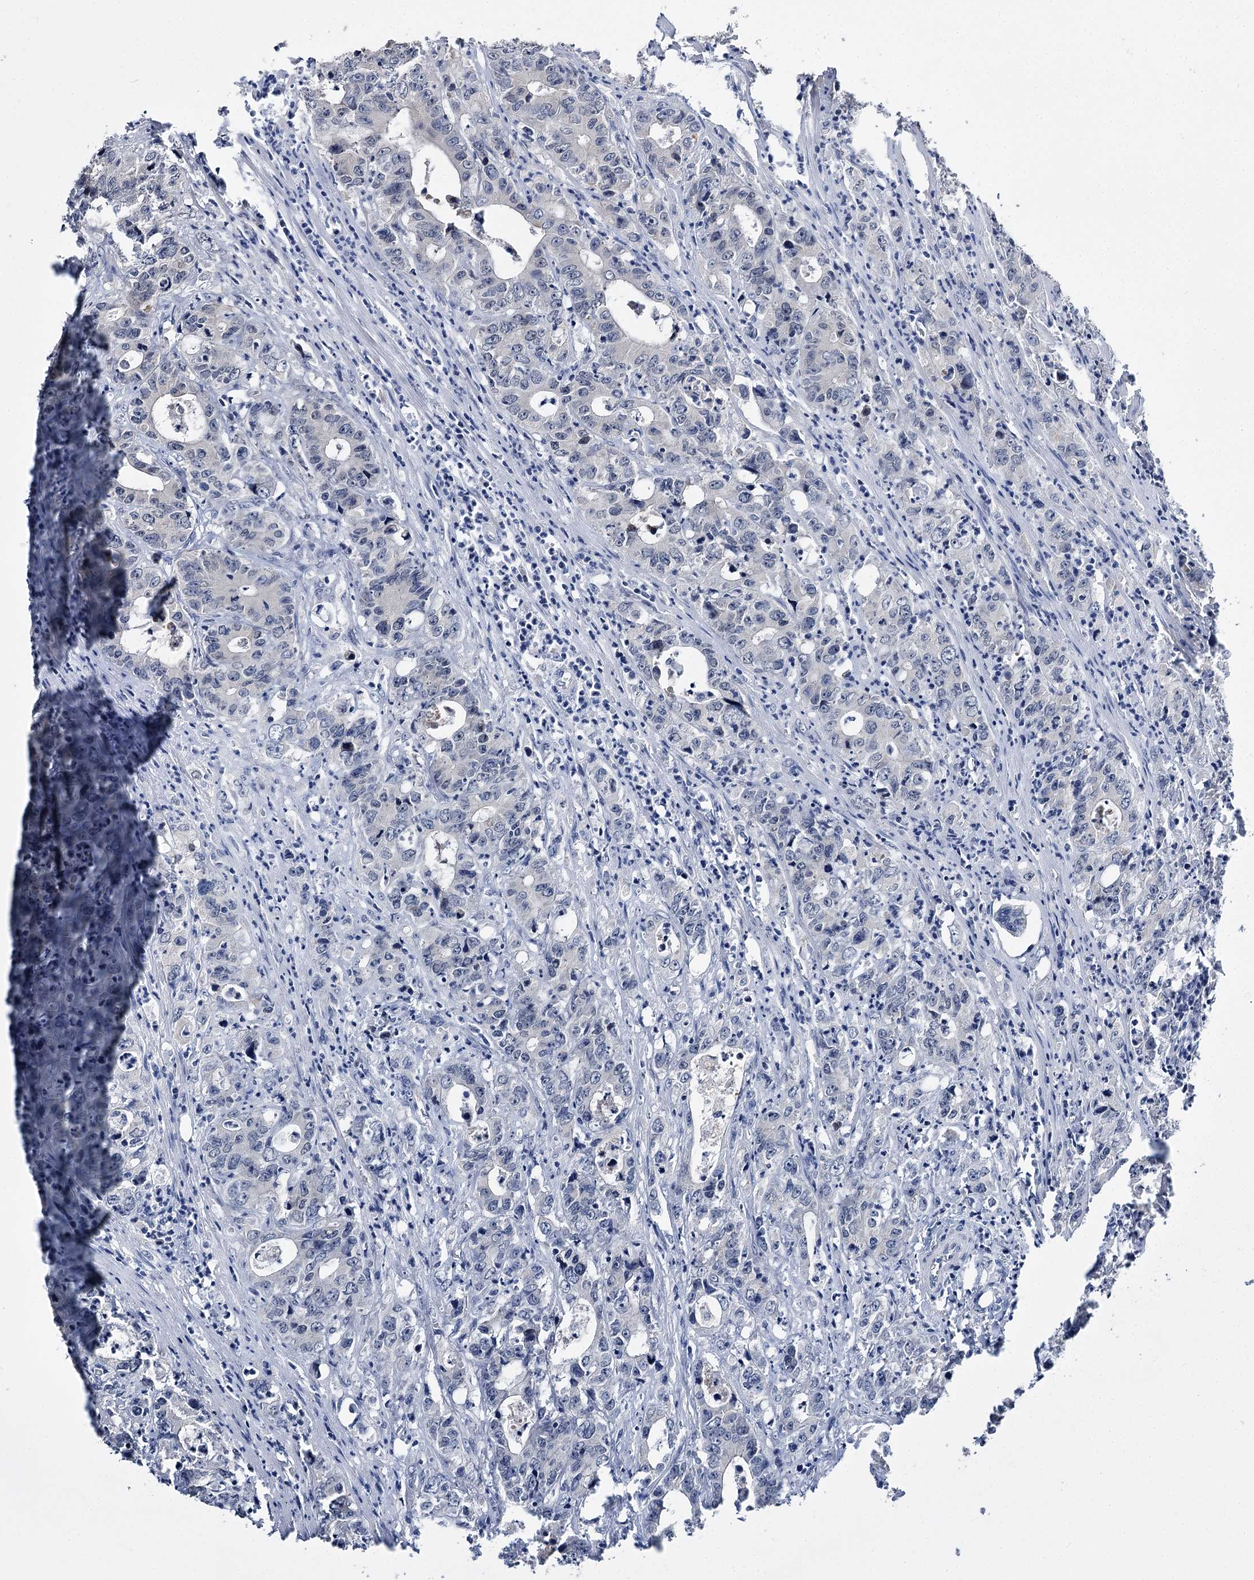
{"staining": {"intensity": "negative", "quantity": "none", "location": "none"}, "tissue": "colorectal cancer", "cell_type": "Tumor cells", "image_type": "cancer", "snomed": [{"axis": "morphology", "description": "Adenocarcinoma, NOS"}, {"axis": "topography", "description": "Colon"}], "caption": "Human colorectal cancer (adenocarcinoma) stained for a protein using IHC demonstrates no expression in tumor cells.", "gene": "PHYHIPL", "patient": {"sex": "female", "age": 75}}